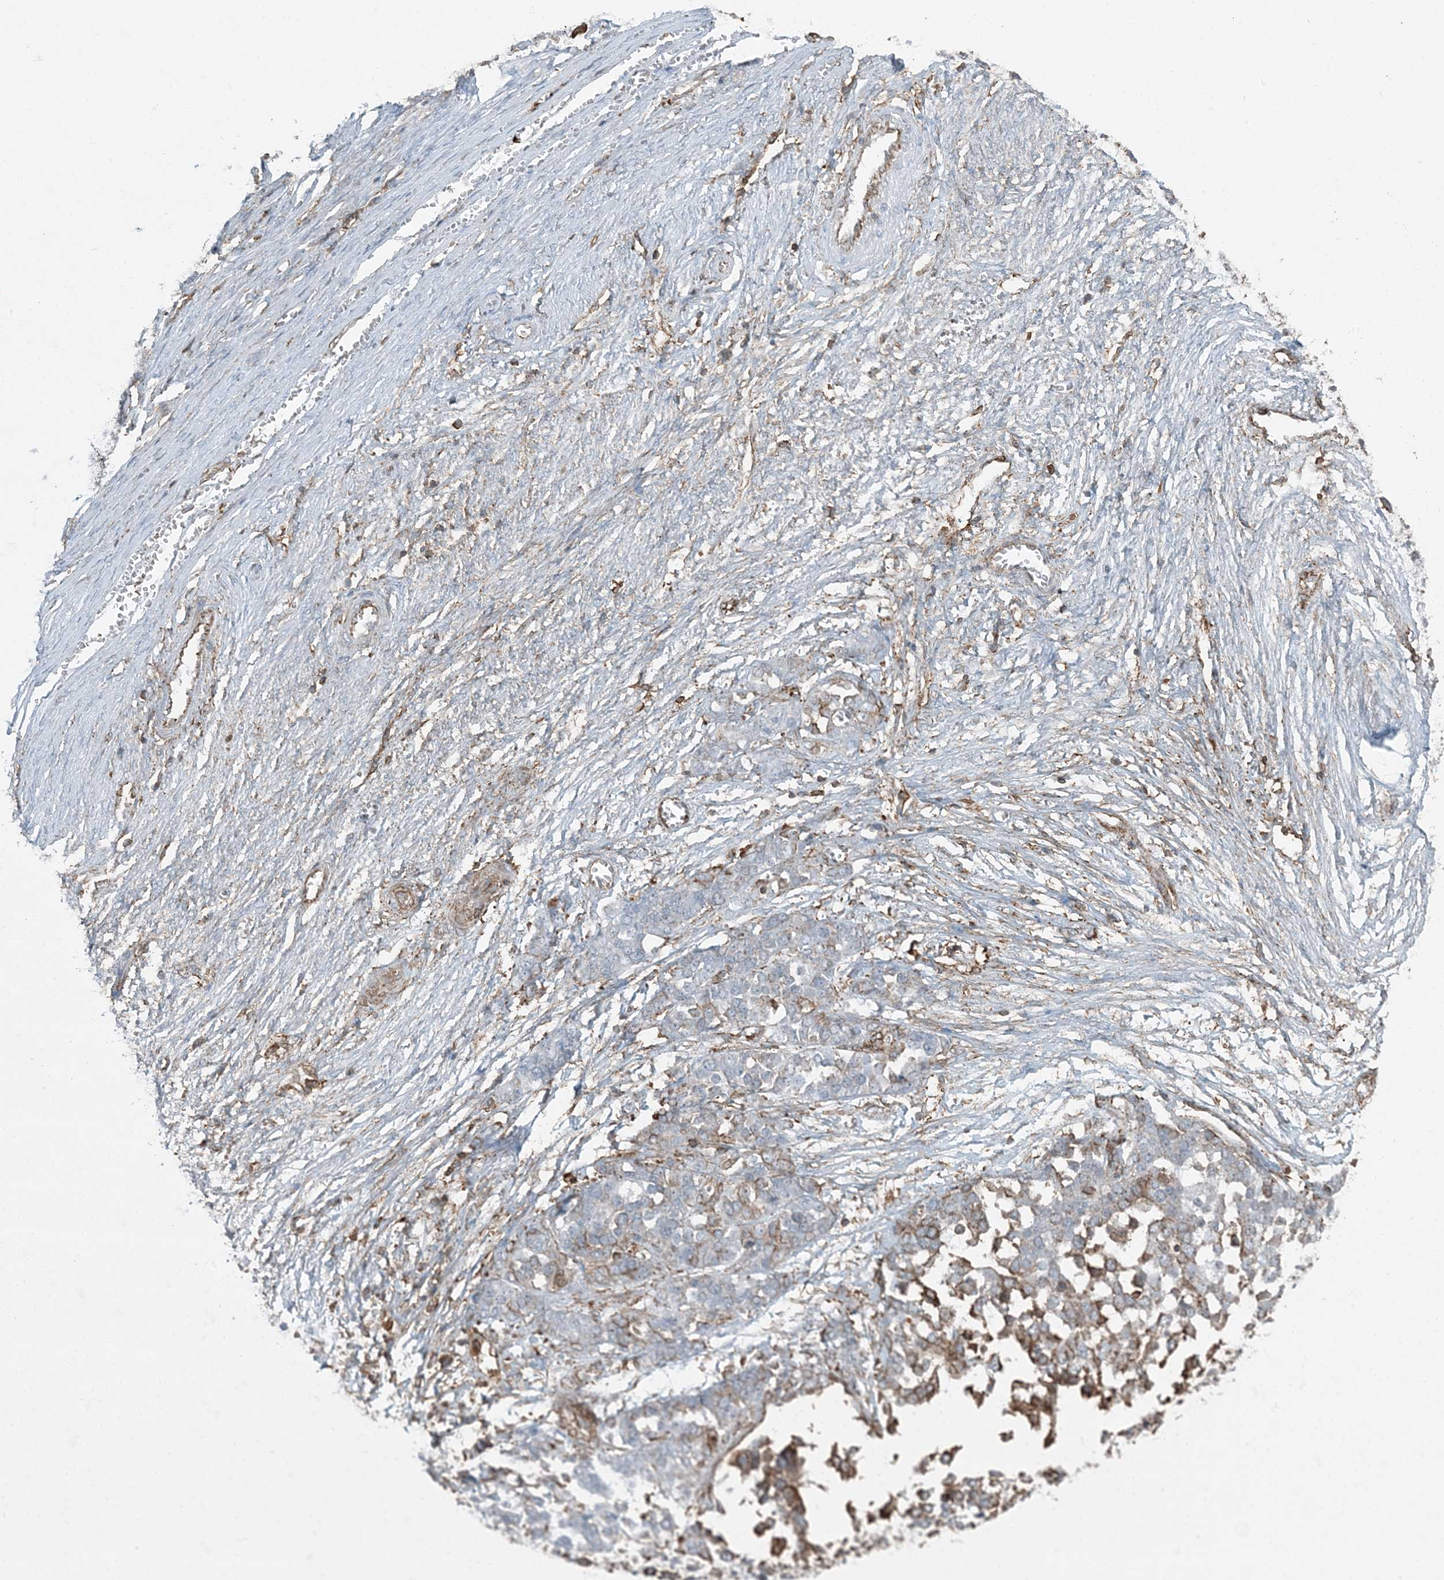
{"staining": {"intensity": "moderate", "quantity": "<25%", "location": "cytoplasmic/membranous"}, "tissue": "ovarian cancer", "cell_type": "Tumor cells", "image_type": "cancer", "snomed": [{"axis": "morphology", "description": "Cystadenocarcinoma, serous, NOS"}, {"axis": "topography", "description": "Ovary"}], "caption": "A photomicrograph of human ovarian cancer stained for a protein exhibits moderate cytoplasmic/membranous brown staining in tumor cells.", "gene": "APOBEC3C", "patient": {"sex": "female", "age": 44}}